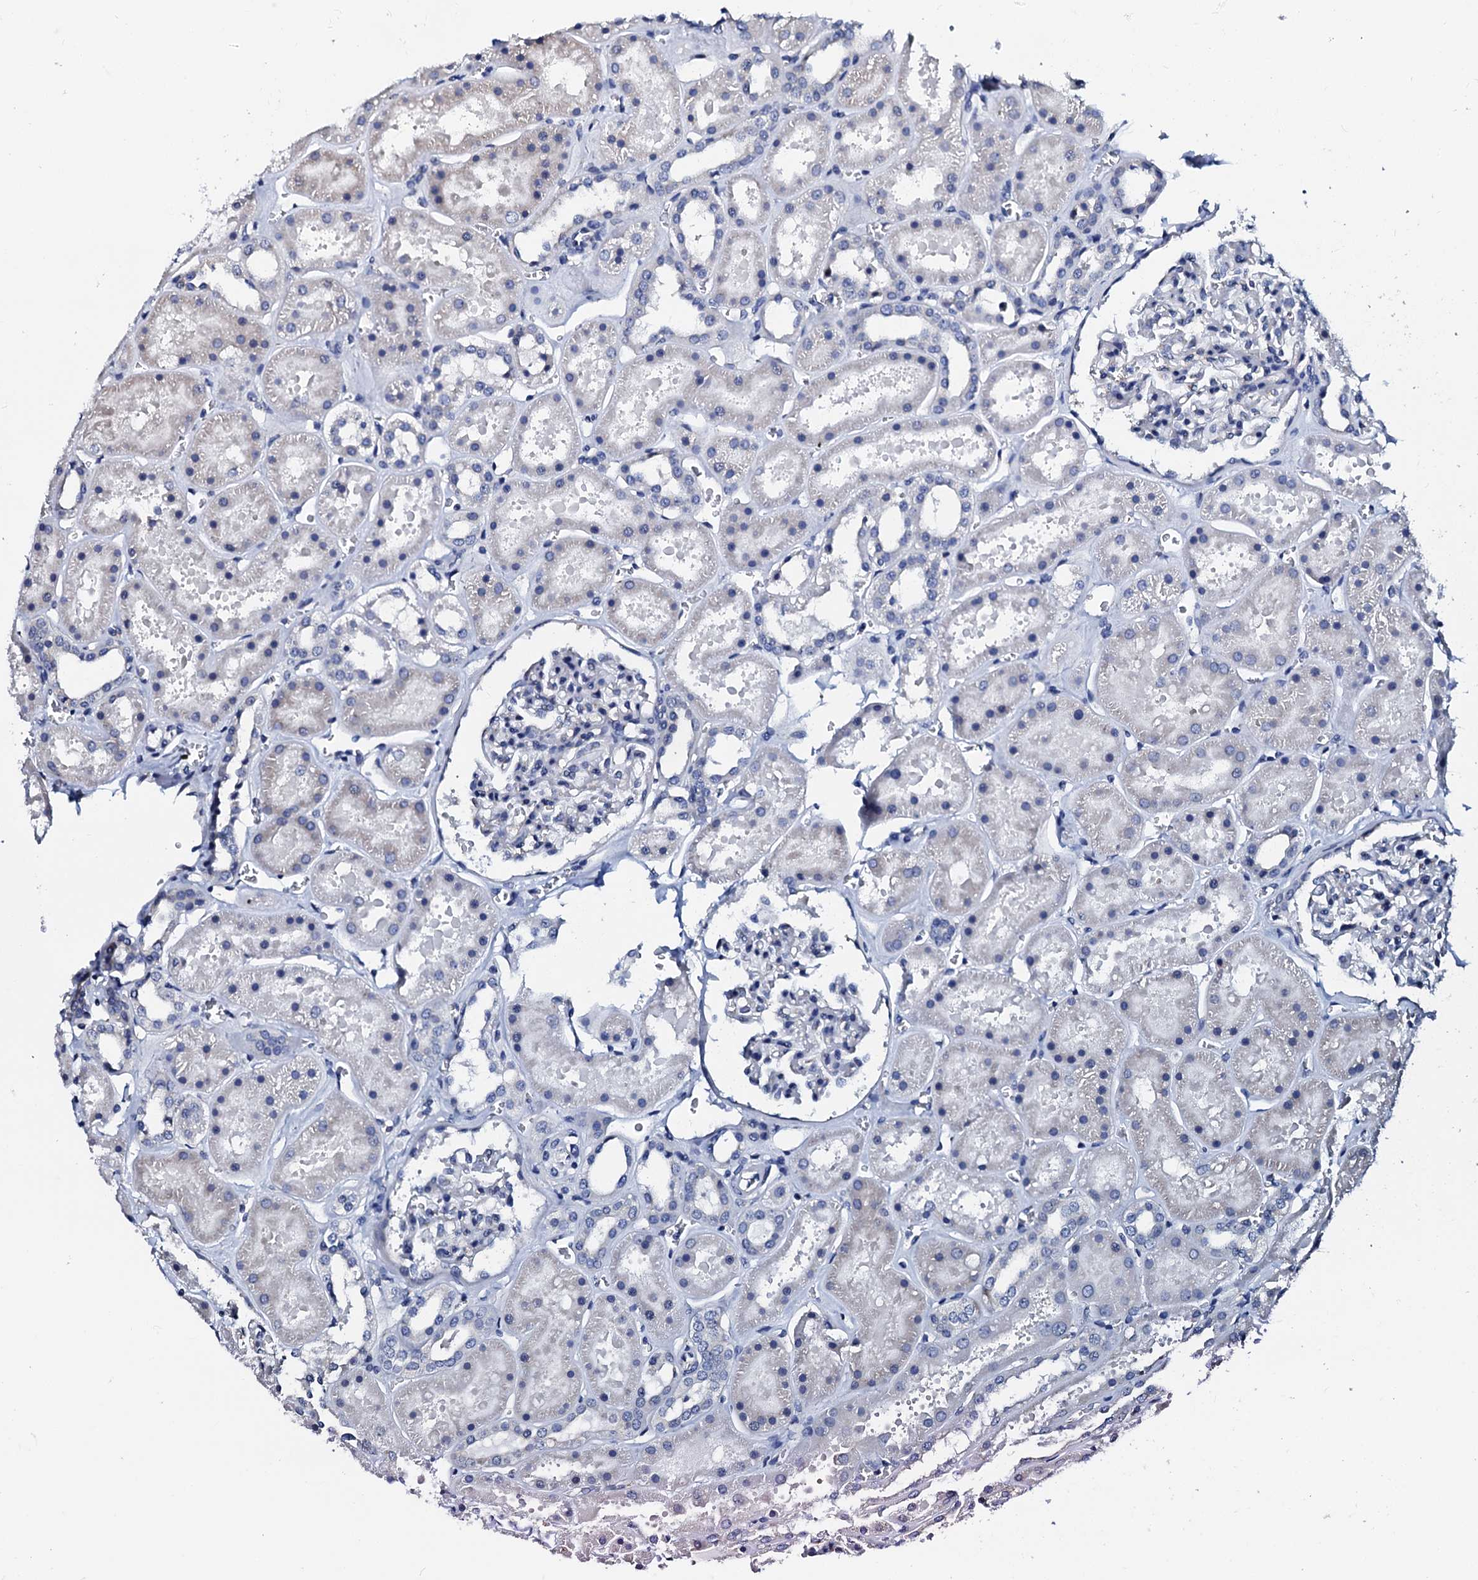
{"staining": {"intensity": "negative", "quantity": "none", "location": "none"}, "tissue": "kidney", "cell_type": "Cells in glomeruli", "image_type": "normal", "snomed": [{"axis": "morphology", "description": "Normal tissue, NOS"}, {"axis": "topography", "description": "Kidney"}], "caption": "Immunohistochemistry (IHC) of unremarkable human kidney reveals no positivity in cells in glomeruli. (DAB immunohistochemistry (IHC) with hematoxylin counter stain).", "gene": "AKAP3", "patient": {"sex": "female", "age": 41}}